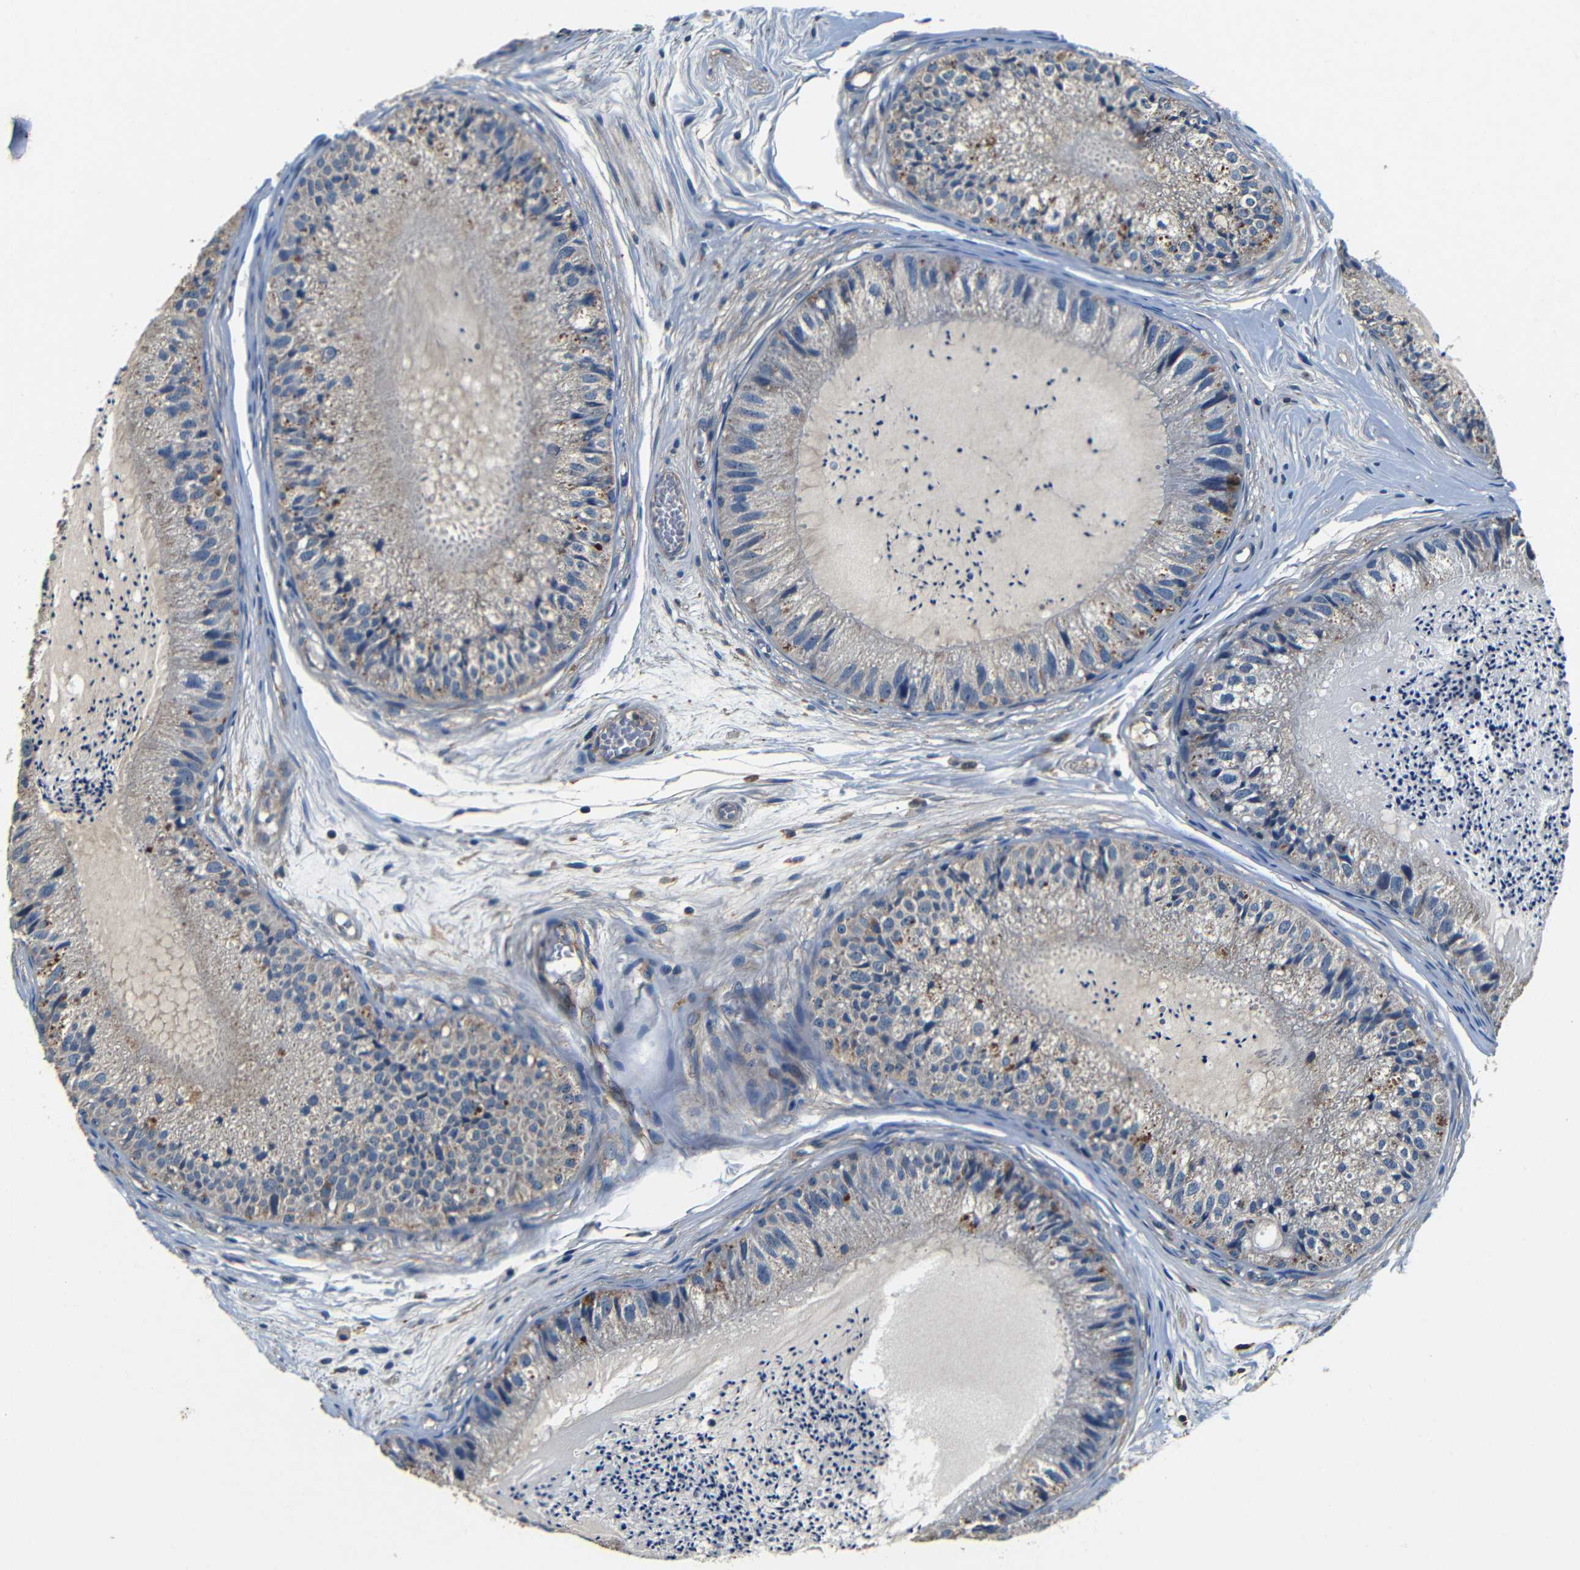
{"staining": {"intensity": "weak", "quantity": "25%-75%", "location": "cytoplasmic/membranous"}, "tissue": "epididymis", "cell_type": "Glandular cells", "image_type": "normal", "snomed": [{"axis": "morphology", "description": "Normal tissue, NOS"}, {"axis": "topography", "description": "Epididymis"}], "caption": "A high-resolution photomicrograph shows immunohistochemistry (IHC) staining of benign epididymis, which exhibits weak cytoplasmic/membranous staining in approximately 25%-75% of glandular cells.", "gene": "MTX1", "patient": {"sex": "male", "age": 31}}